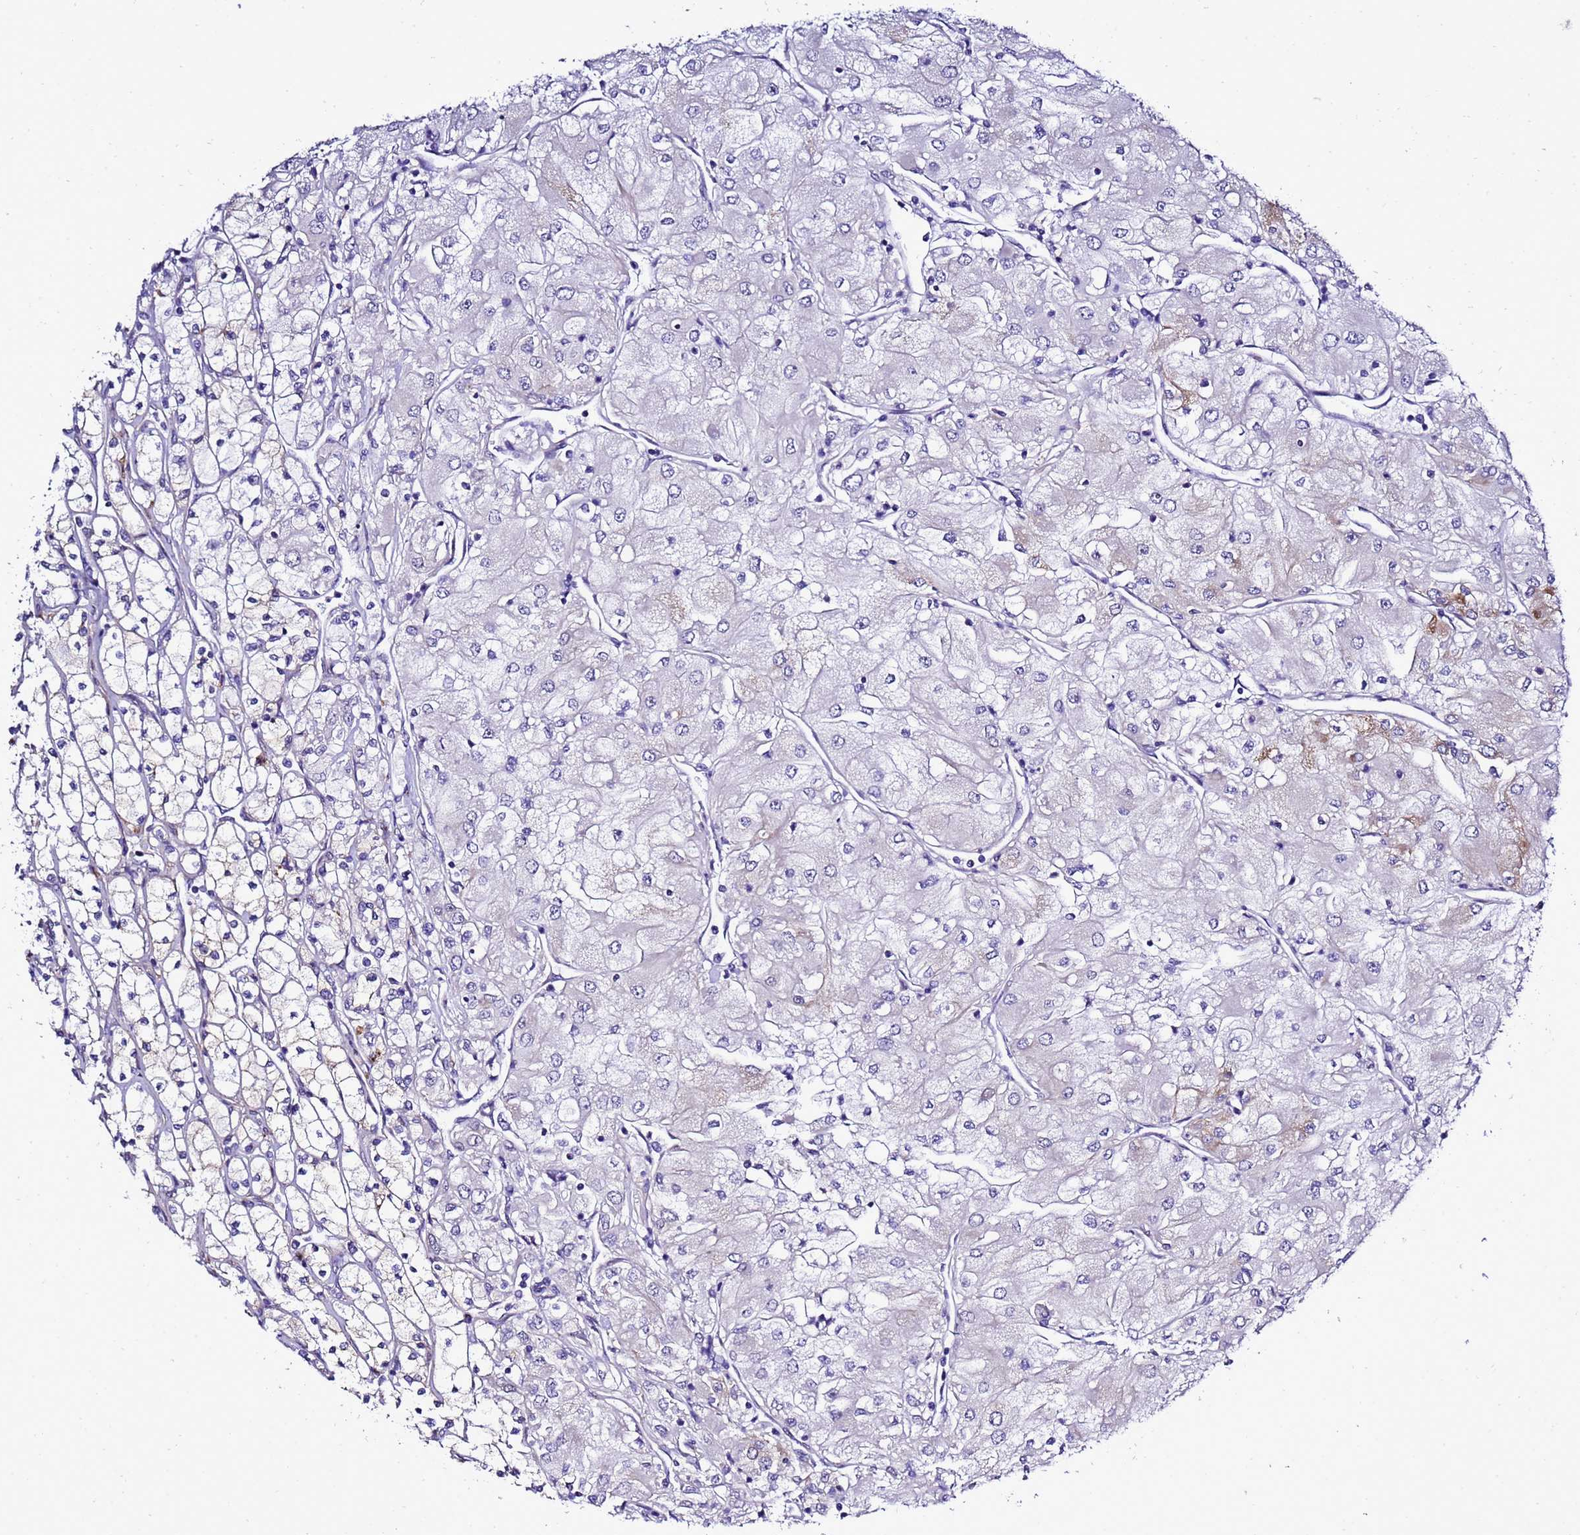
{"staining": {"intensity": "negative", "quantity": "none", "location": "none"}, "tissue": "renal cancer", "cell_type": "Tumor cells", "image_type": "cancer", "snomed": [{"axis": "morphology", "description": "Adenocarcinoma, NOS"}, {"axis": "topography", "description": "Kidney"}], "caption": "Tumor cells show no significant expression in renal adenocarcinoma.", "gene": "GZF1", "patient": {"sex": "male", "age": 80}}